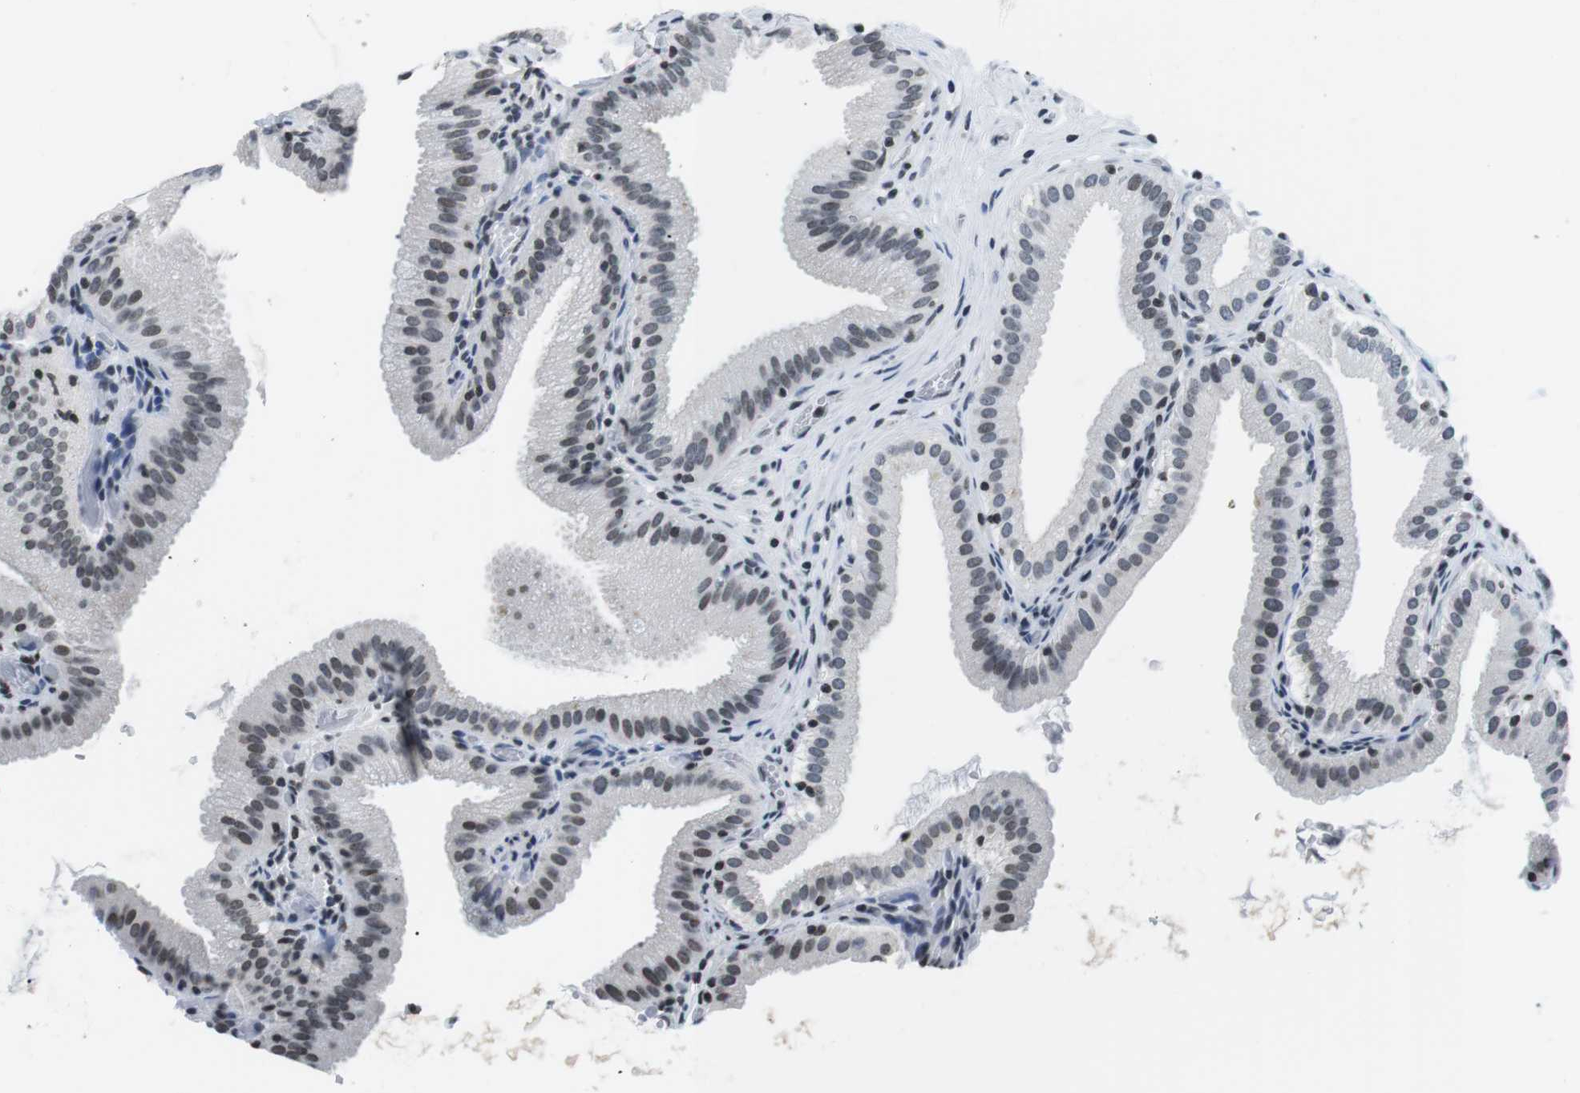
{"staining": {"intensity": "moderate", "quantity": "<25%", "location": "nuclear"}, "tissue": "gallbladder", "cell_type": "Glandular cells", "image_type": "normal", "snomed": [{"axis": "morphology", "description": "Normal tissue, NOS"}, {"axis": "topography", "description": "Gallbladder"}], "caption": "A micrograph showing moderate nuclear staining in approximately <25% of glandular cells in unremarkable gallbladder, as visualized by brown immunohistochemical staining.", "gene": "E2F2", "patient": {"sex": "male", "age": 54}}